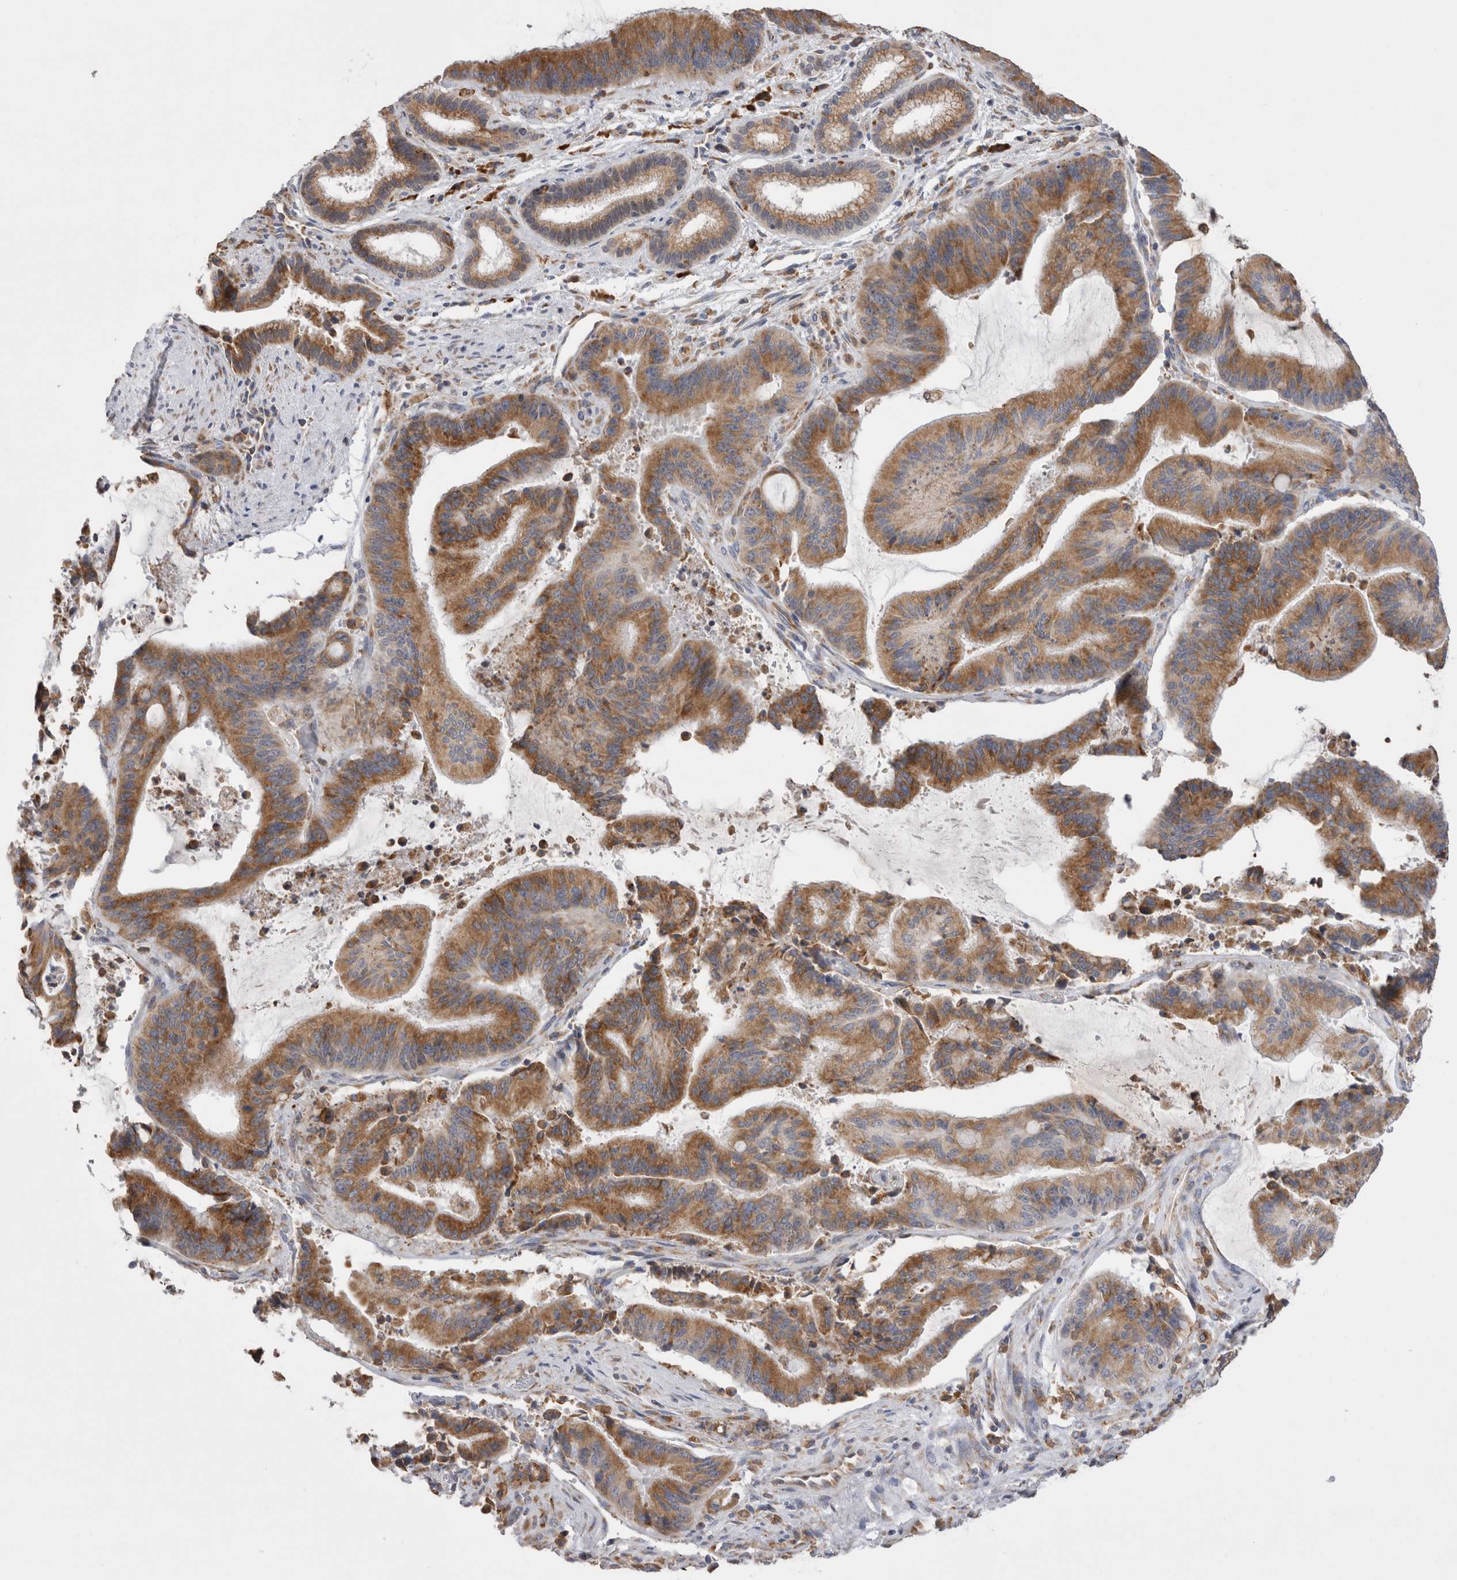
{"staining": {"intensity": "moderate", "quantity": ">75%", "location": "cytoplasmic/membranous"}, "tissue": "liver cancer", "cell_type": "Tumor cells", "image_type": "cancer", "snomed": [{"axis": "morphology", "description": "Normal tissue, NOS"}, {"axis": "morphology", "description": "Cholangiocarcinoma"}, {"axis": "topography", "description": "Liver"}, {"axis": "topography", "description": "Peripheral nerve tissue"}], "caption": "Immunohistochemistry (DAB (3,3'-diaminobenzidine)) staining of liver cholangiocarcinoma exhibits moderate cytoplasmic/membranous protein staining in about >75% of tumor cells. The staining is performed using DAB brown chromogen to label protein expression. The nuclei are counter-stained blue using hematoxylin.", "gene": "ZNF341", "patient": {"sex": "female", "age": 73}}